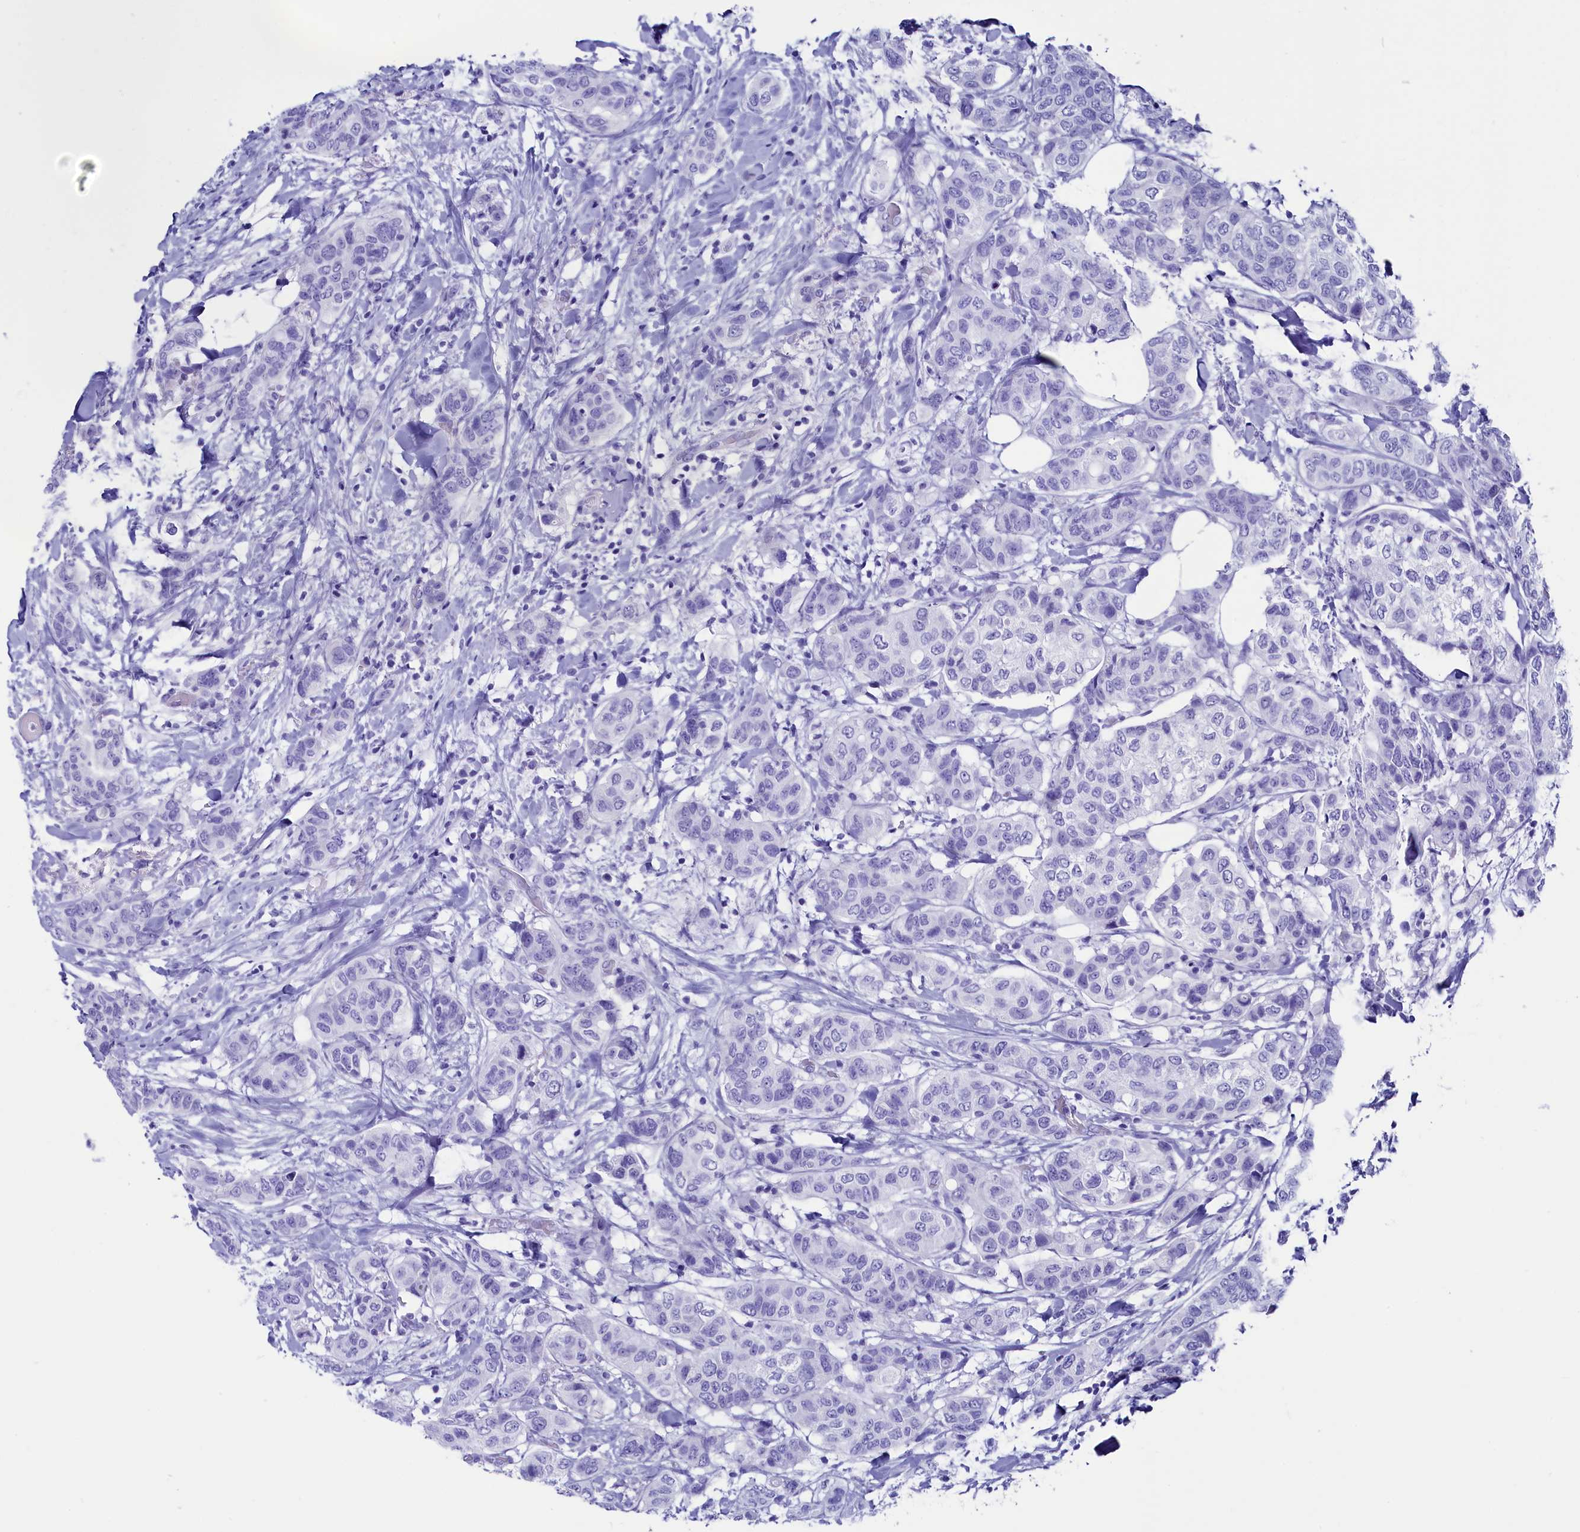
{"staining": {"intensity": "negative", "quantity": "none", "location": "none"}, "tissue": "breast cancer", "cell_type": "Tumor cells", "image_type": "cancer", "snomed": [{"axis": "morphology", "description": "Lobular carcinoma"}, {"axis": "topography", "description": "Breast"}], "caption": "An immunohistochemistry image of lobular carcinoma (breast) is shown. There is no staining in tumor cells of lobular carcinoma (breast).", "gene": "ANKRD29", "patient": {"sex": "female", "age": 51}}